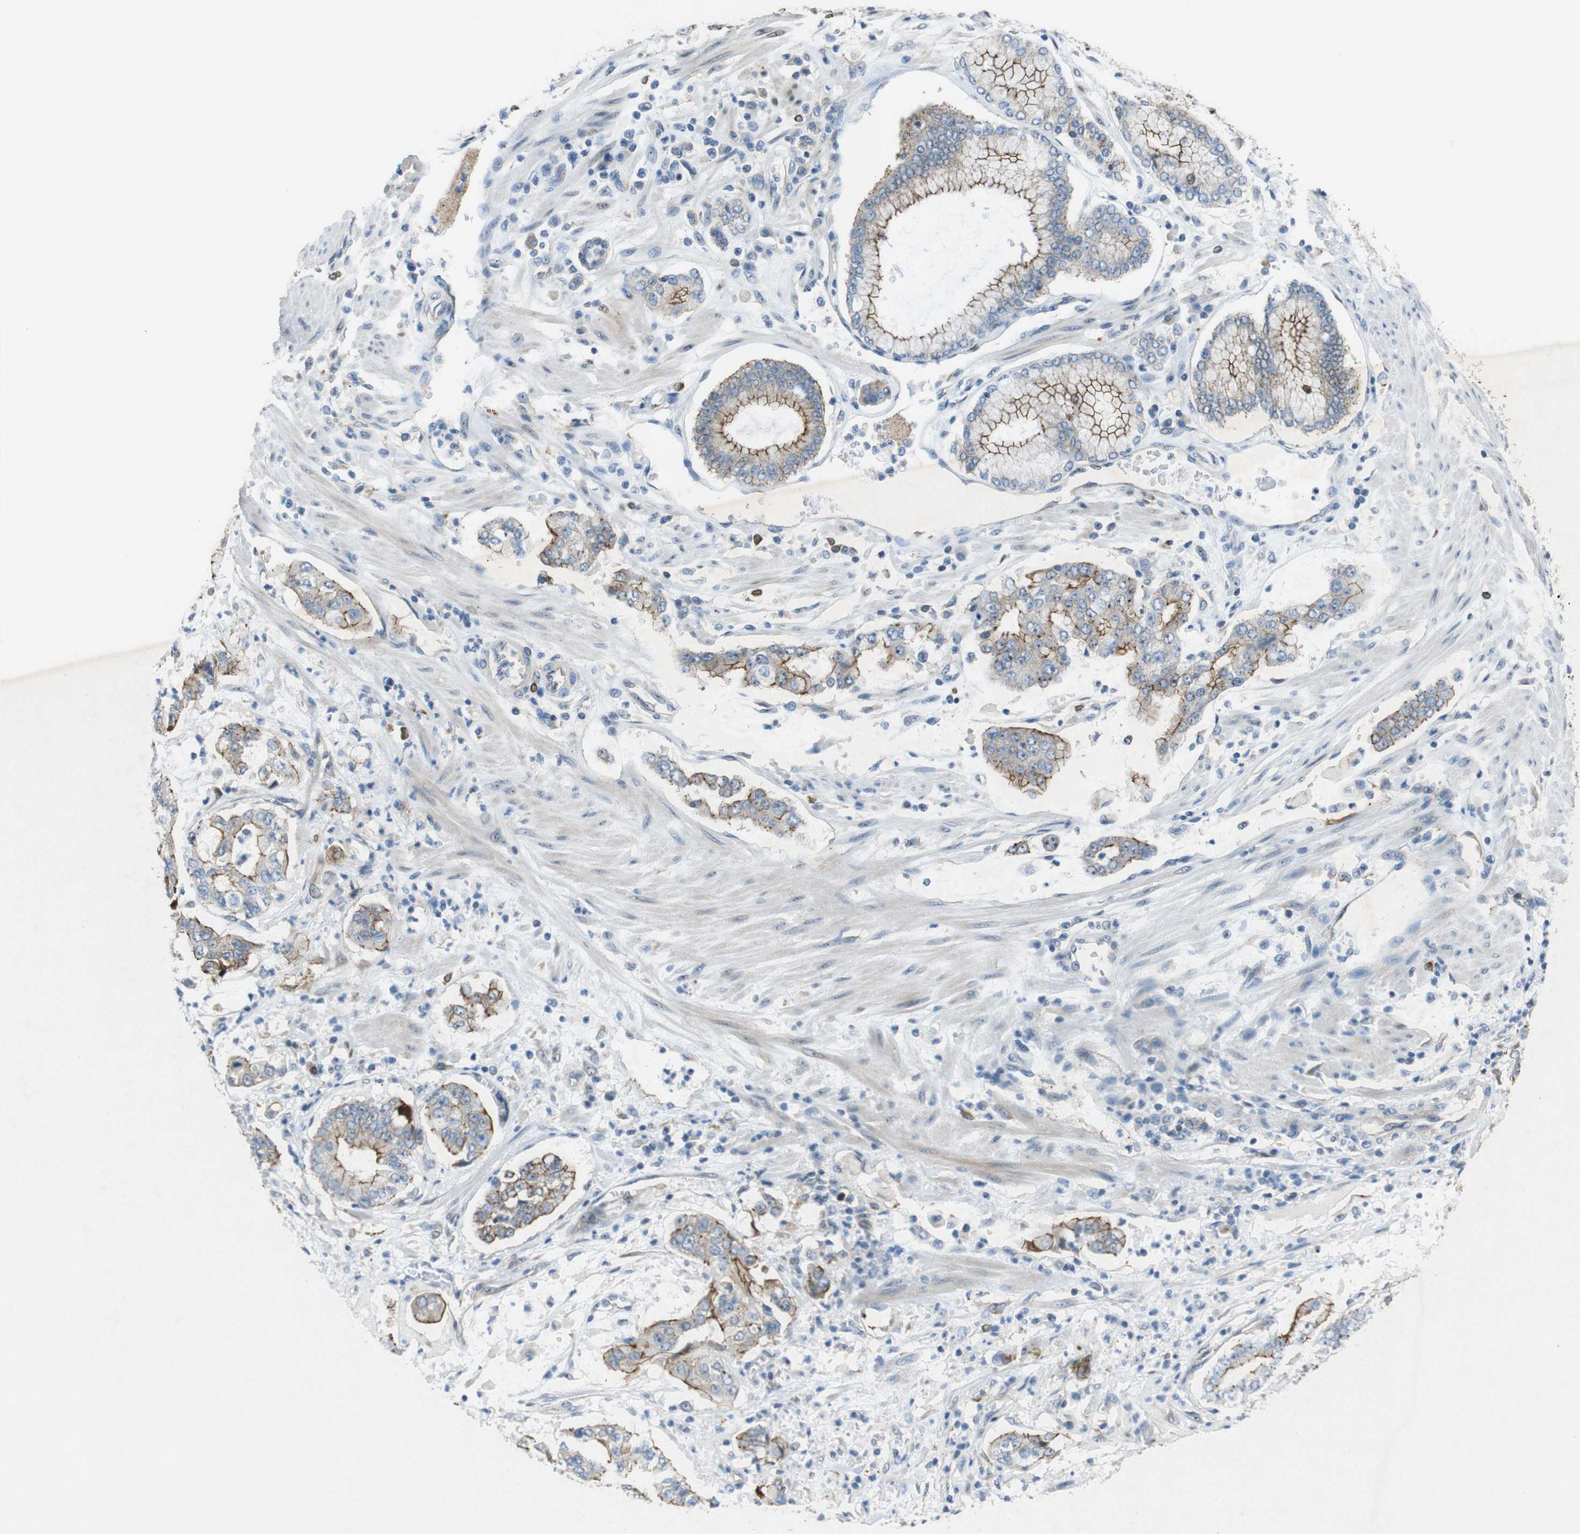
{"staining": {"intensity": "weak", "quantity": "25%-75%", "location": "cytoplasmic/membranous"}, "tissue": "stomach cancer", "cell_type": "Tumor cells", "image_type": "cancer", "snomed": [{"axis": "morphology", "description": "Adenocarcinoma, NOS"}, {"axis": "topography", "description": "Stomach"}], "caption": "The image shows immunohistochemical staining of stomach cancer. There is weak cytoplasmic/membranous expression is seen in about 25%-75% of tumor cells.", "gene": "TJP3", "patient": {"sex": "male", "age": 76}}